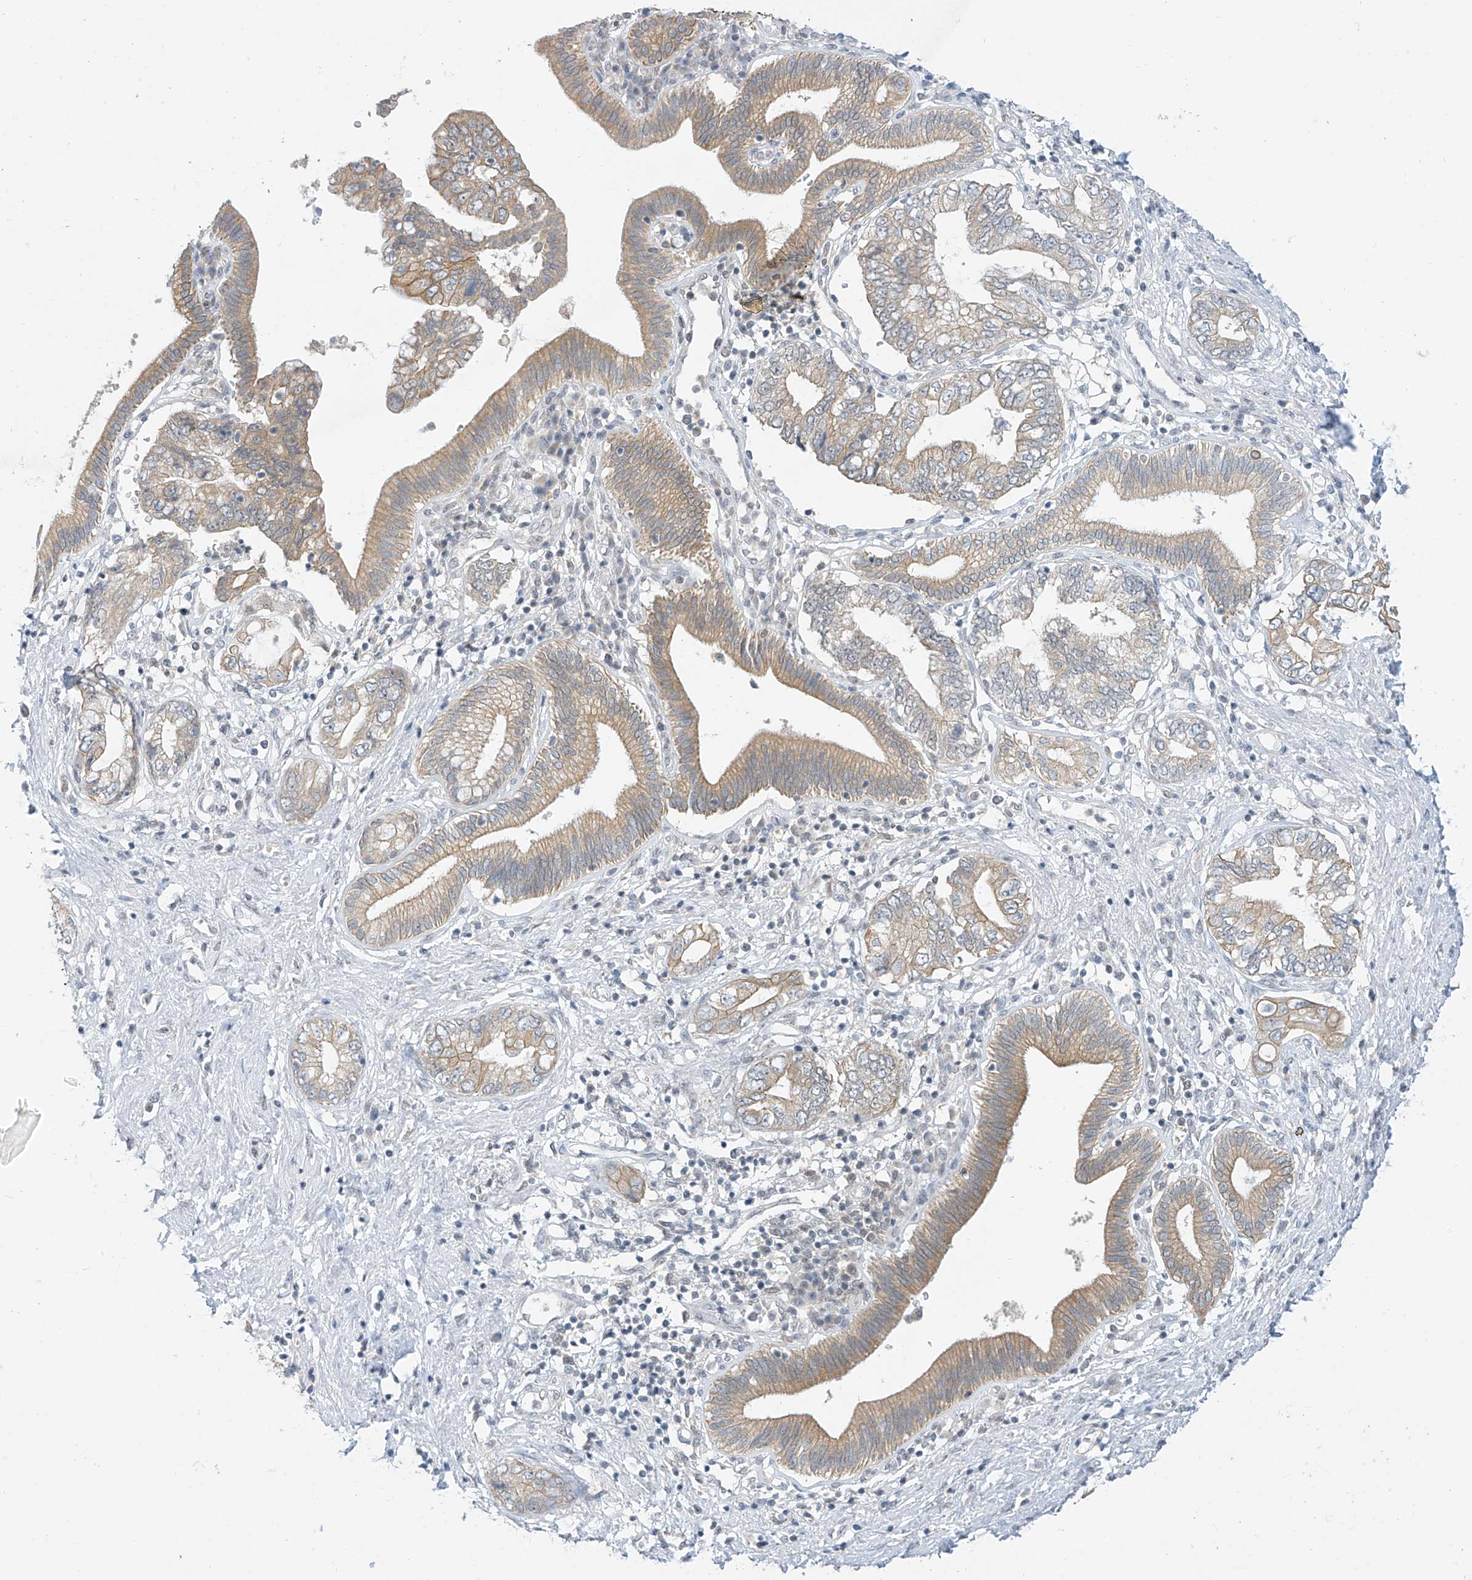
{"staining": {"intensity": "moderate", "quantity": ">75%", "location": "cytoplasmic/membranous"}, "tissue": "pancreatic cancer", "cell_type": "Tumor cells", "image_type": "cancer", "snomed": [{"axis": "morphology", "description": "Adenocarcinoma, NOS"}, {"axis": "topography", "description": "Pancreas"}], "caption": "A brown stain highlights moderate cytoplasmic/membranous expression of a protein in human pancreatic cancer (adenocarcinoma) tumor cells.", "gene": "APLF", "patient": {"sex": "female", "age": 73}}